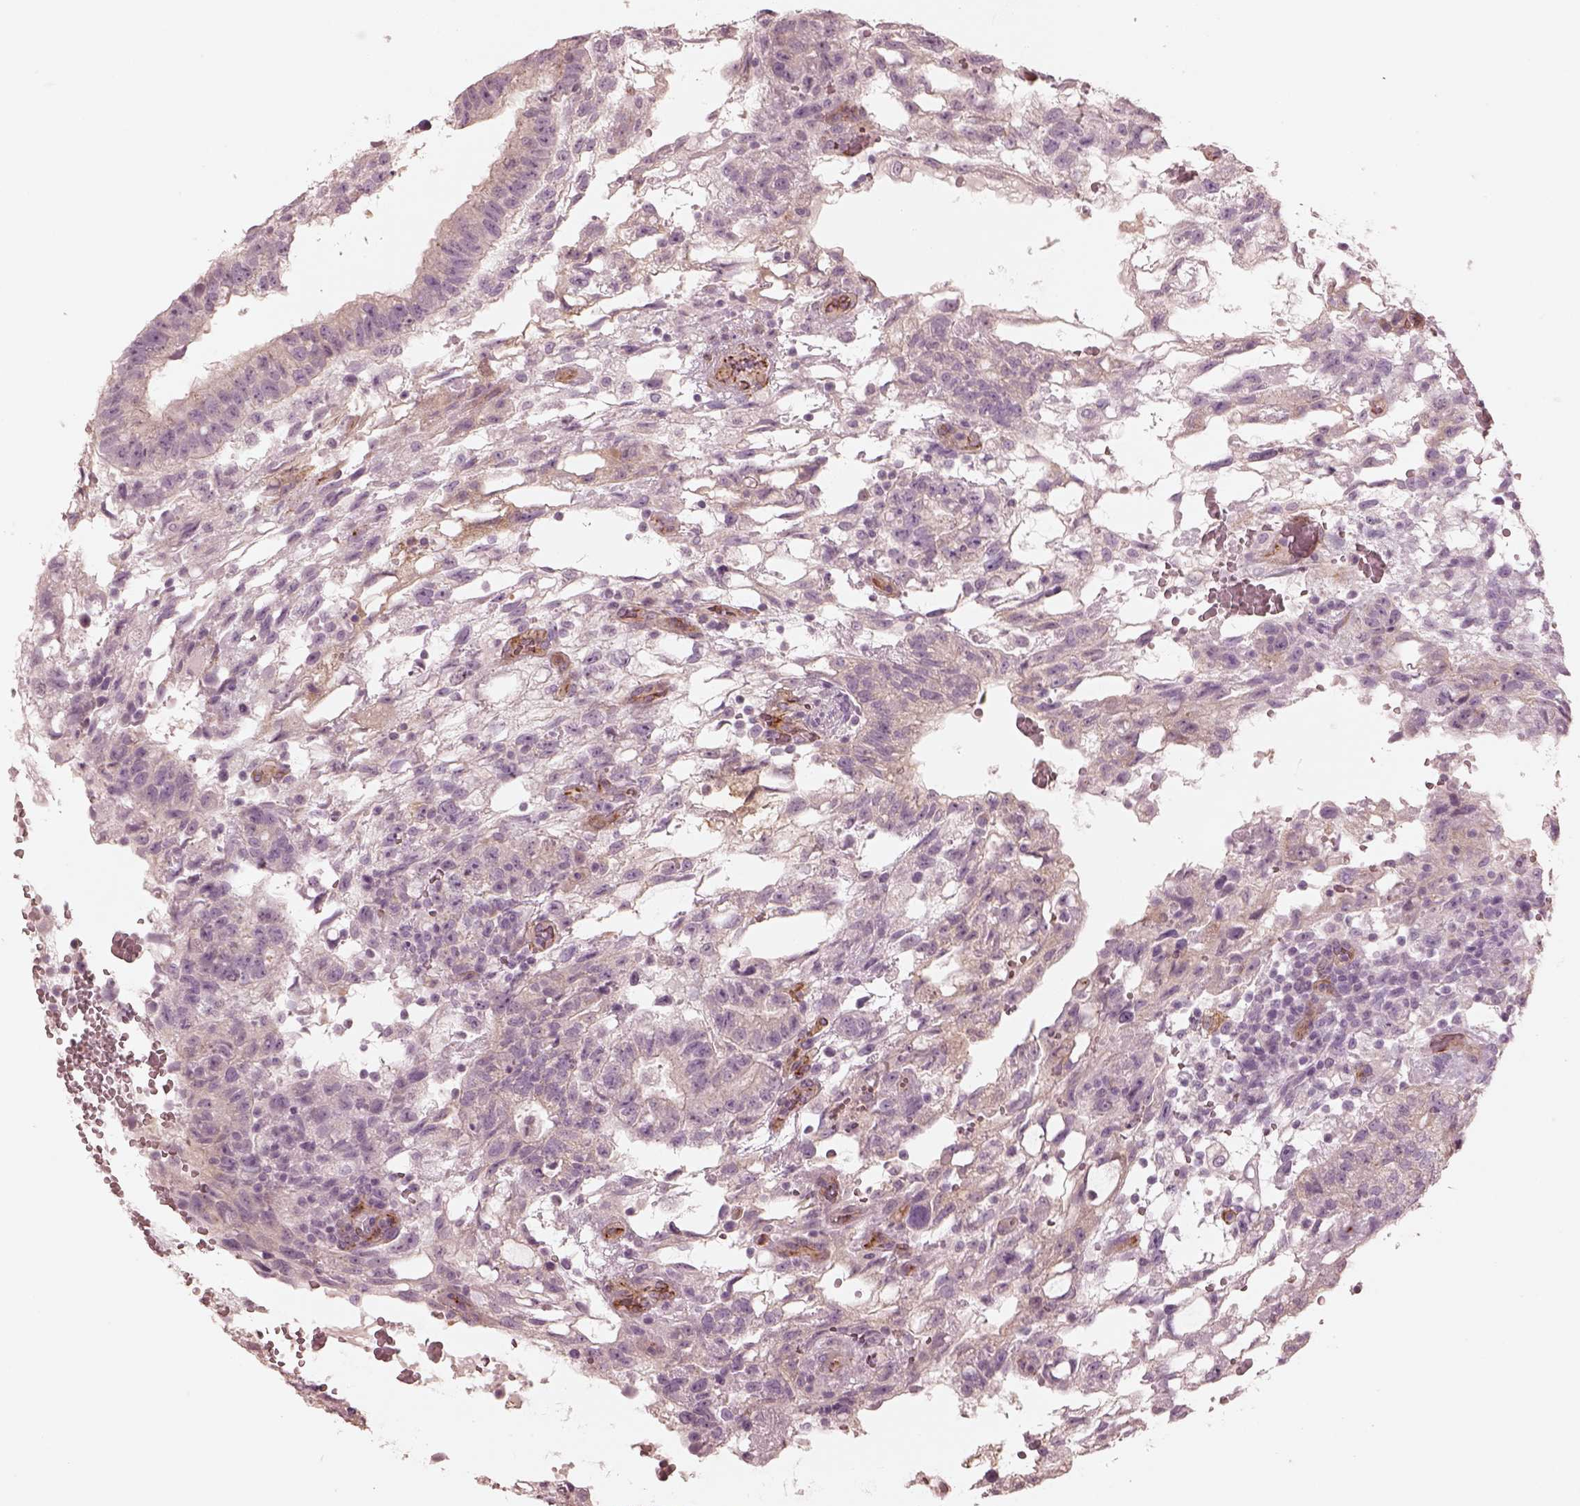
{"staining": {"intensity": "negative", "quantity": "none", "location": "none"}, "tissue": "testis cancer", "cell_type": "Tumor cells", "image_type": "cancer", "snomed": [{"axis": "morphology", "description": "Carcinoma, Embryonal, NOS"}, {"axis": "topography", "description": "Testis"}], "caption": "Immunohistochemical staining of testis cancer (embryonal carcinoma) demonstrates no significant staining in tumor cells.", "gene": "CRYM", "patient": {"sex": "male", "age": 32}}